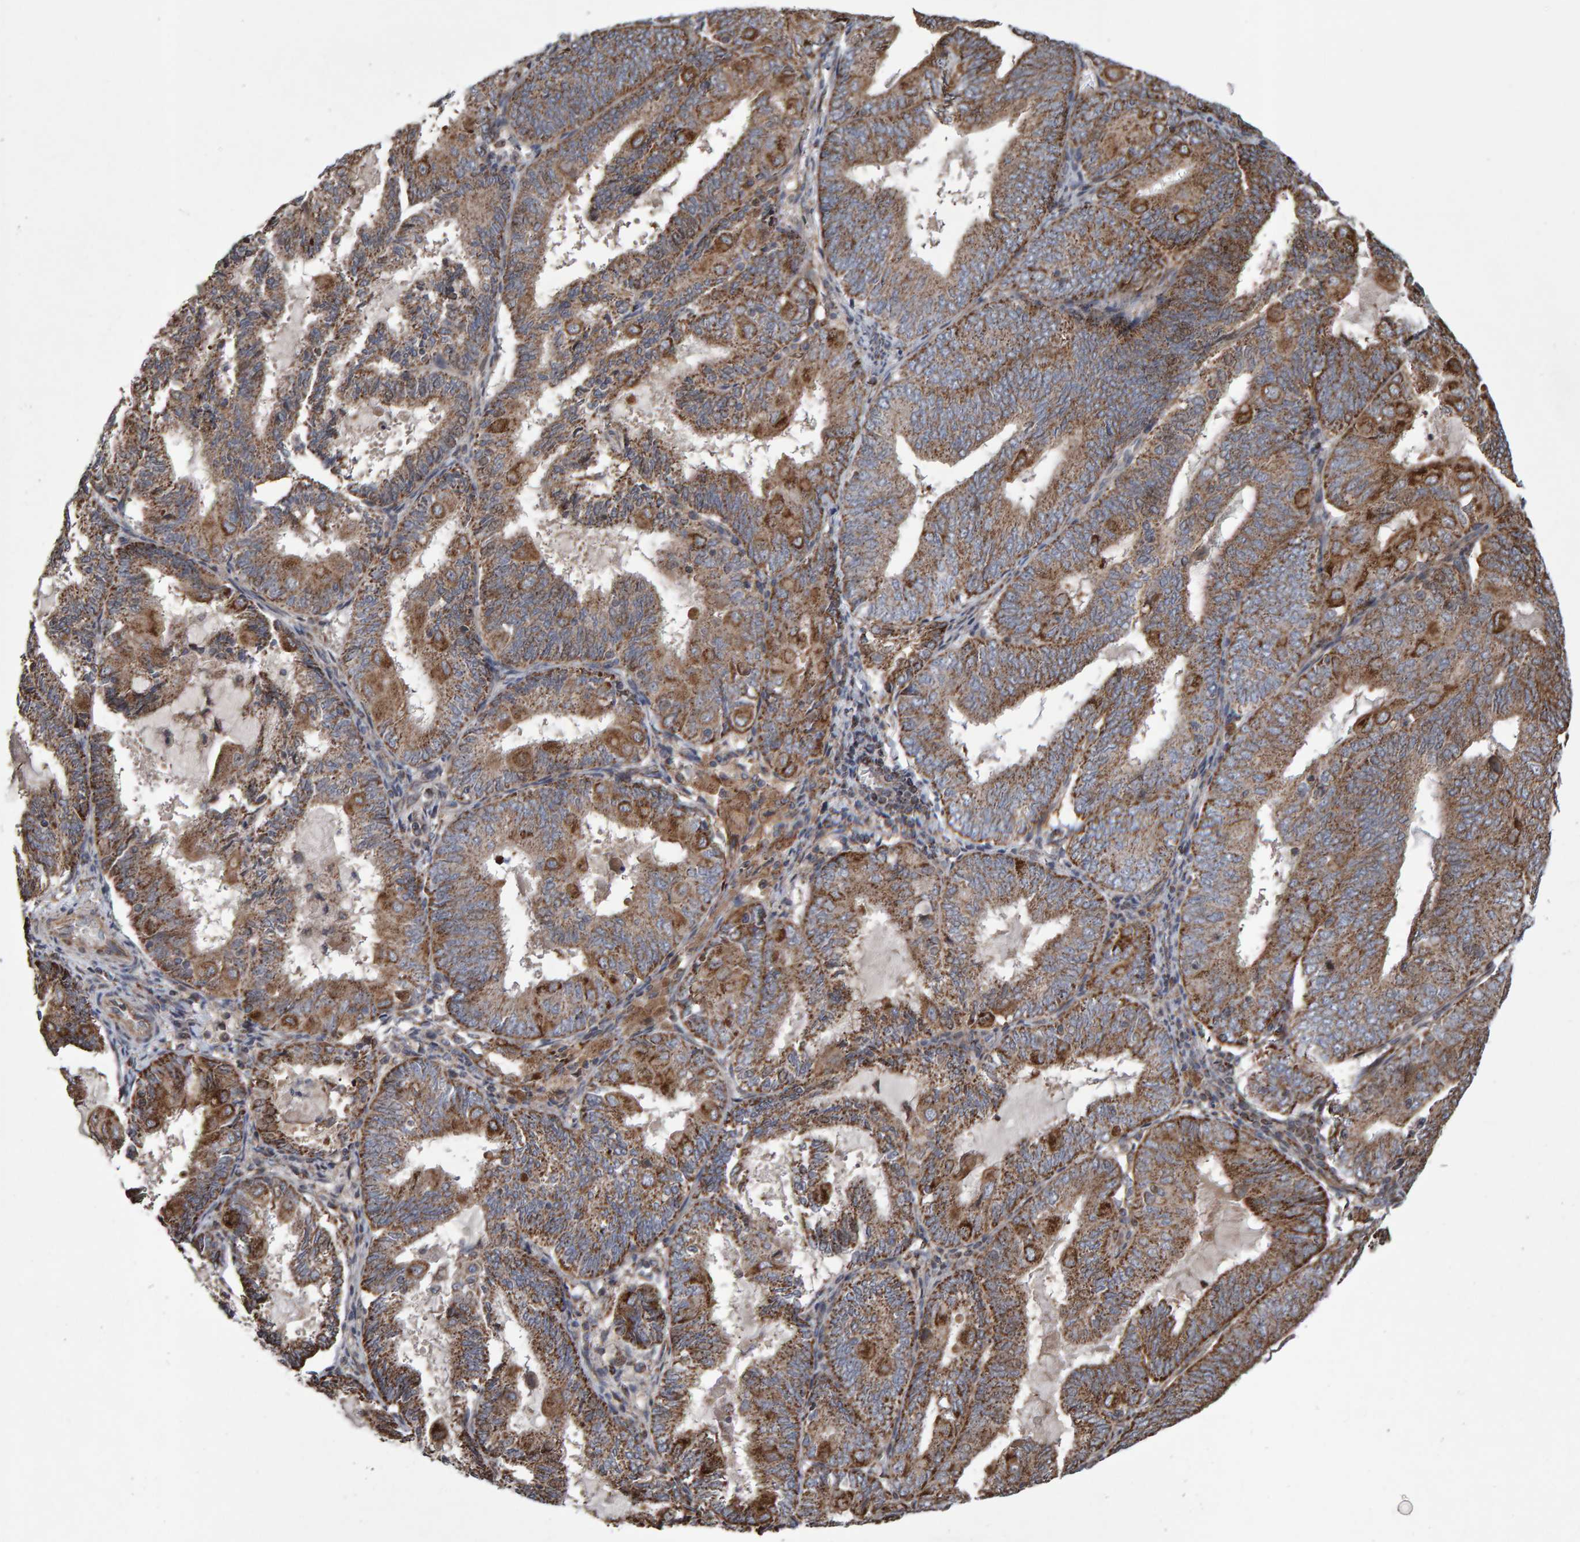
{"staining": {"intensity": "moderate", "quantity": ">75%", "location": "cytoplasmic/membranous"}, "tissue": "endometrial cancer", "cell_type": "Tumor cells", "image_type": "cancer", "snomed": [{"axis": "morphology", "description": "Adenocarcinoma, NOS"}, {"axis": "topography", "description": "Endometrium"}], "caption": "Immunohistochemical staining of human endometrial cancer (adenocarcinoma) reveals moderate cytoplasmic/membranous protein expression in about >75% of tumor cells.", "gene": "PECR", "patient": {"sex": "female", "age": 81}}